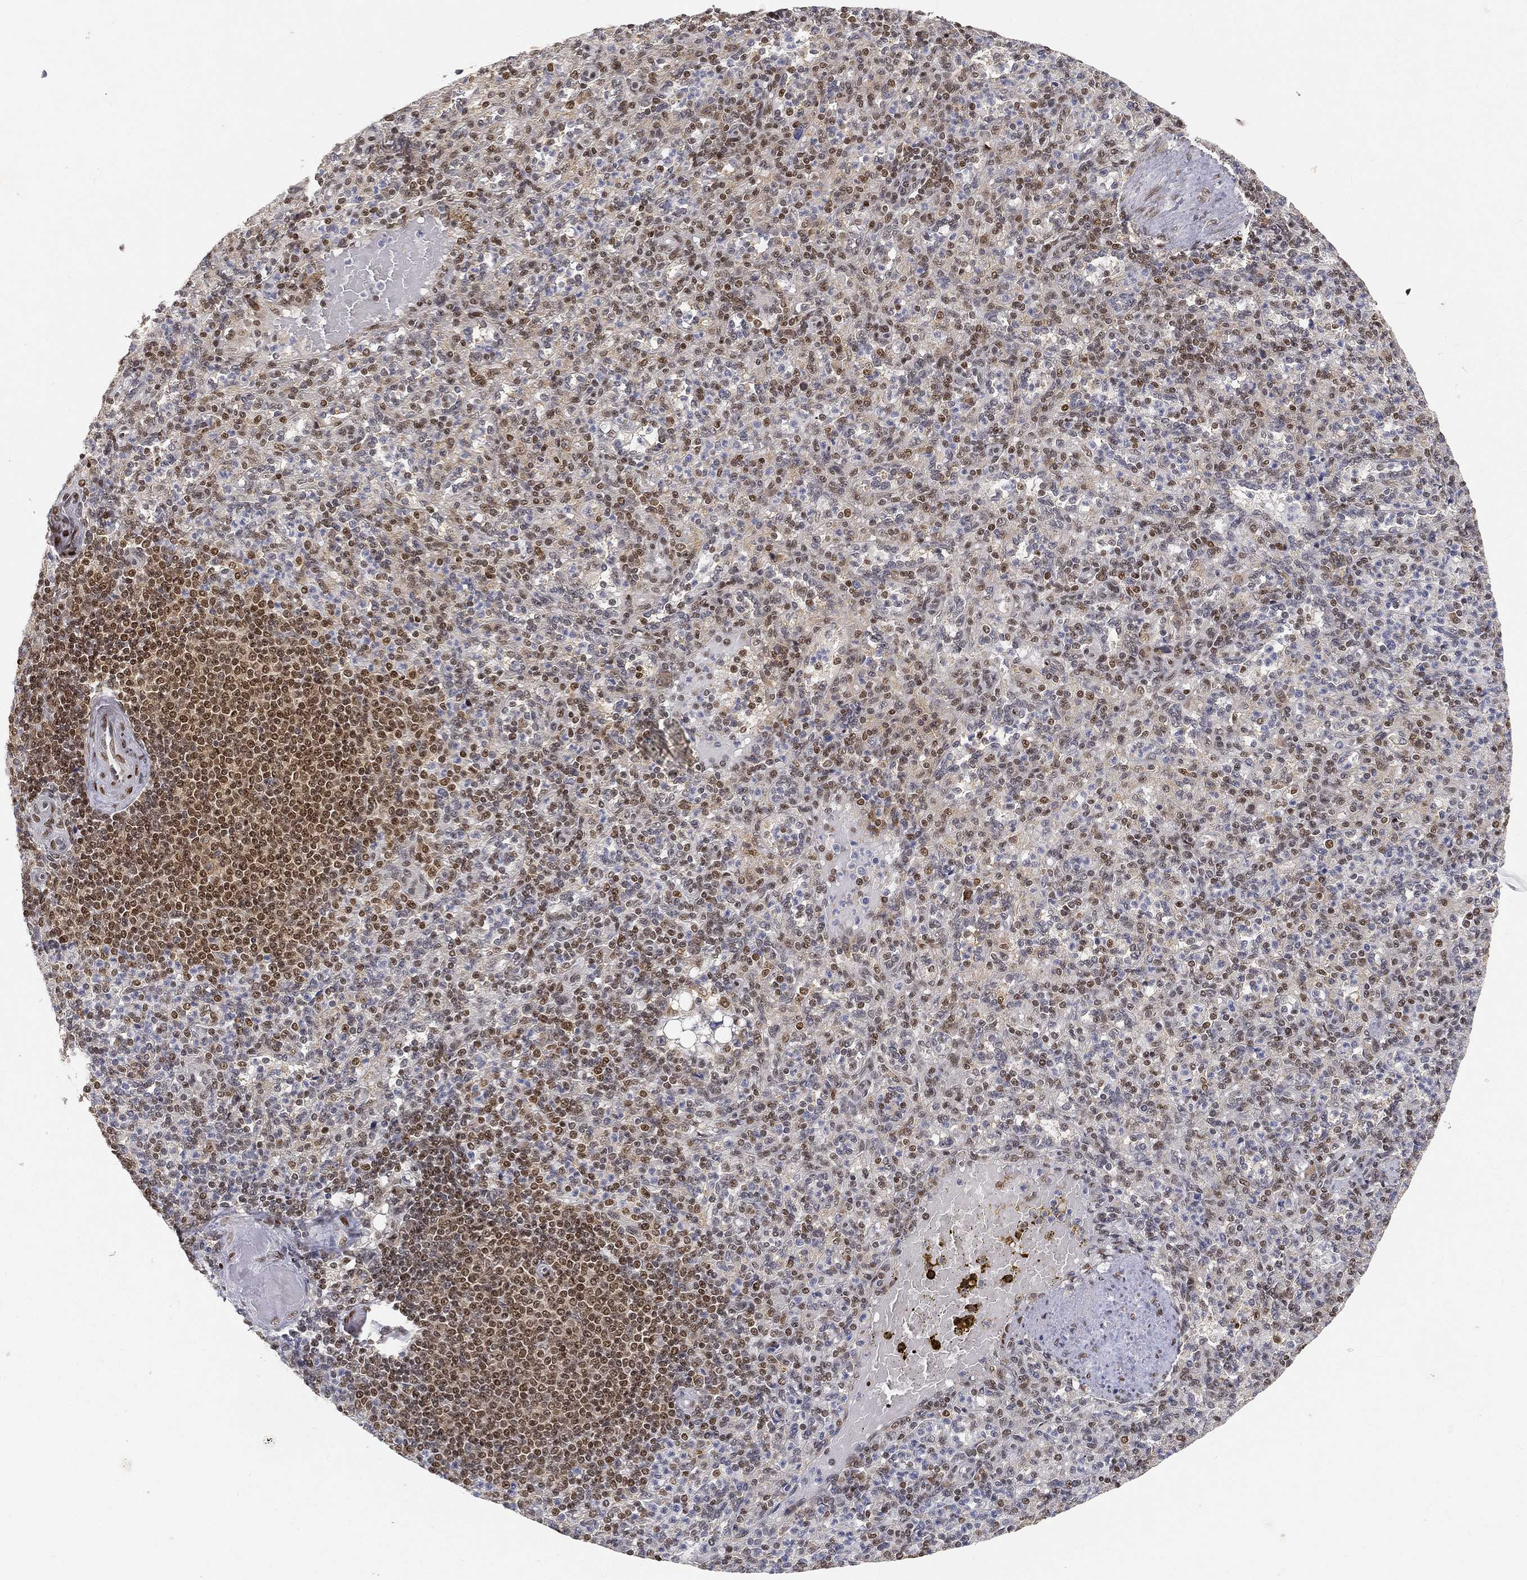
{"staining": {"intensity": "moderate", "quantity": "25%-75%", "location": "nuclear"}, "tissue": "spleen", "cell_type": "Cells in red pulp", "image_type": "normal", "snomed": [{"axis": "morphology", "description": "Normal tissue, NOS"}, {"axis": "topography", "description": "Spleen"}], "caption": "DAB immunohistochemical staining of benign human spleen reveals moderate nuclear protein positivity in about 25%-75% of cells in red pulp. (IHC, brightfield microscopy, high magnification).", "gene": "CRTC3", "patient": {"sex": "female", "age": 74}}